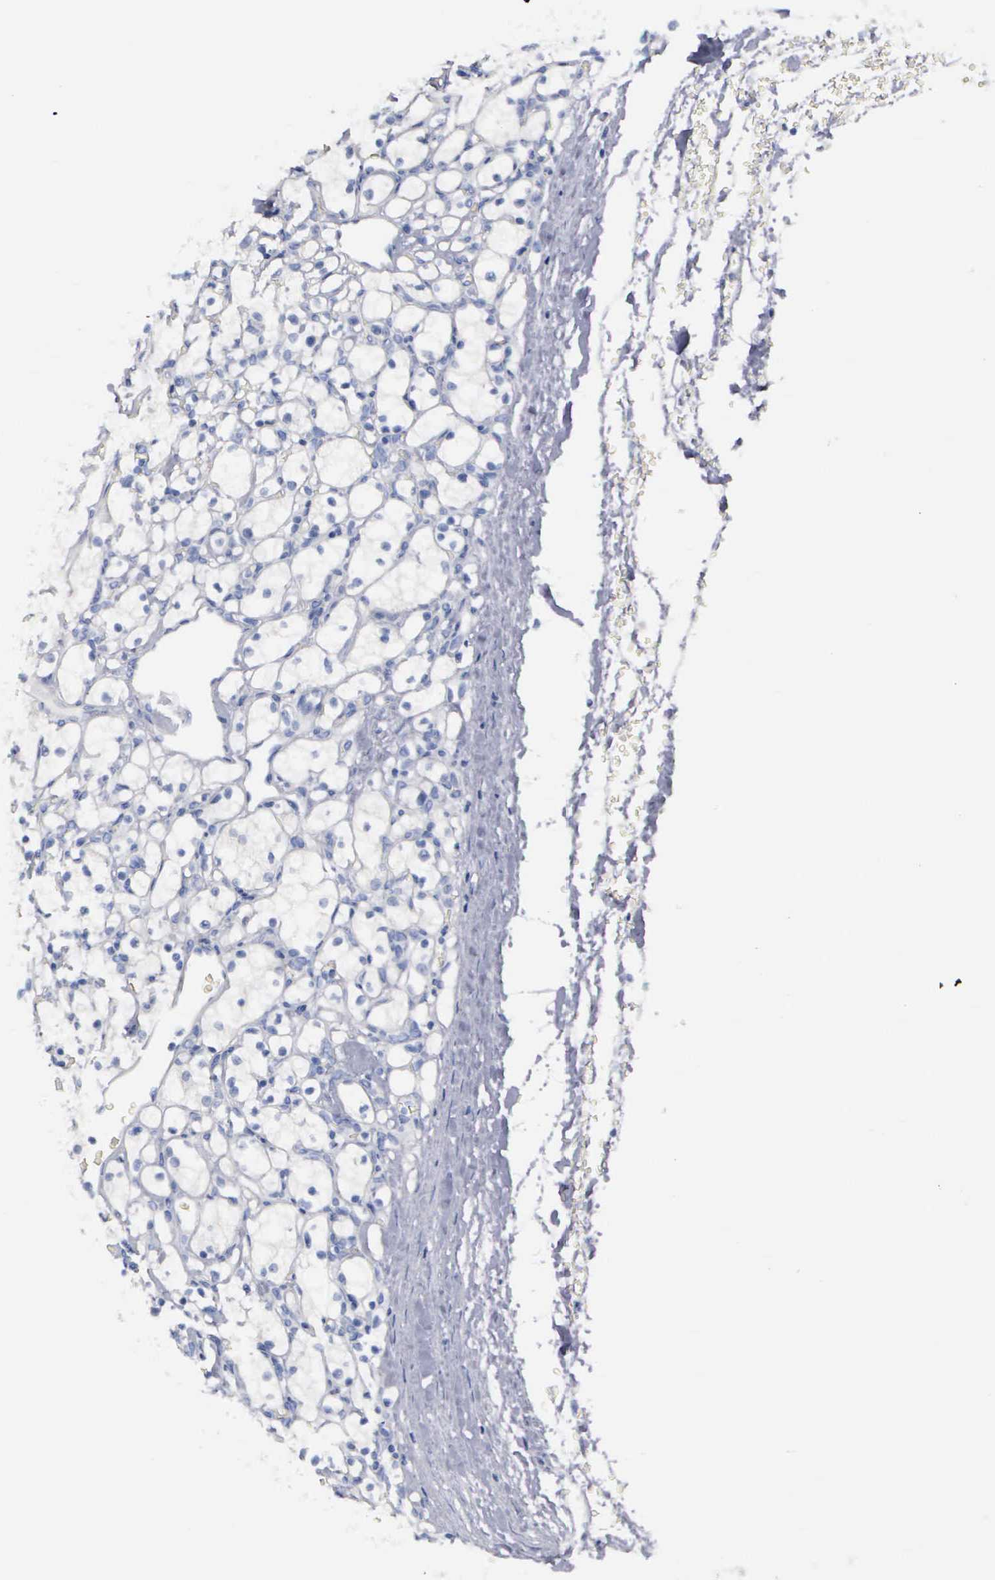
{"staining": {"intensity": "negative", "quantity": "none", "location": "none"}, "tissue": "renal cancer", "cell_type": "Tumor cells", "image_type": "cancer", "snomed": [{"axis": "morphology", "description": "Adenocarcinoma, NOS"}, {"axis": "topography", "description": "Kidney"}], "caption": "A micrograph of human renal cancer is negative for staining in tumor cells.", "gene": "PTGS2", "patient": {"sex": "female", "age": 83}}